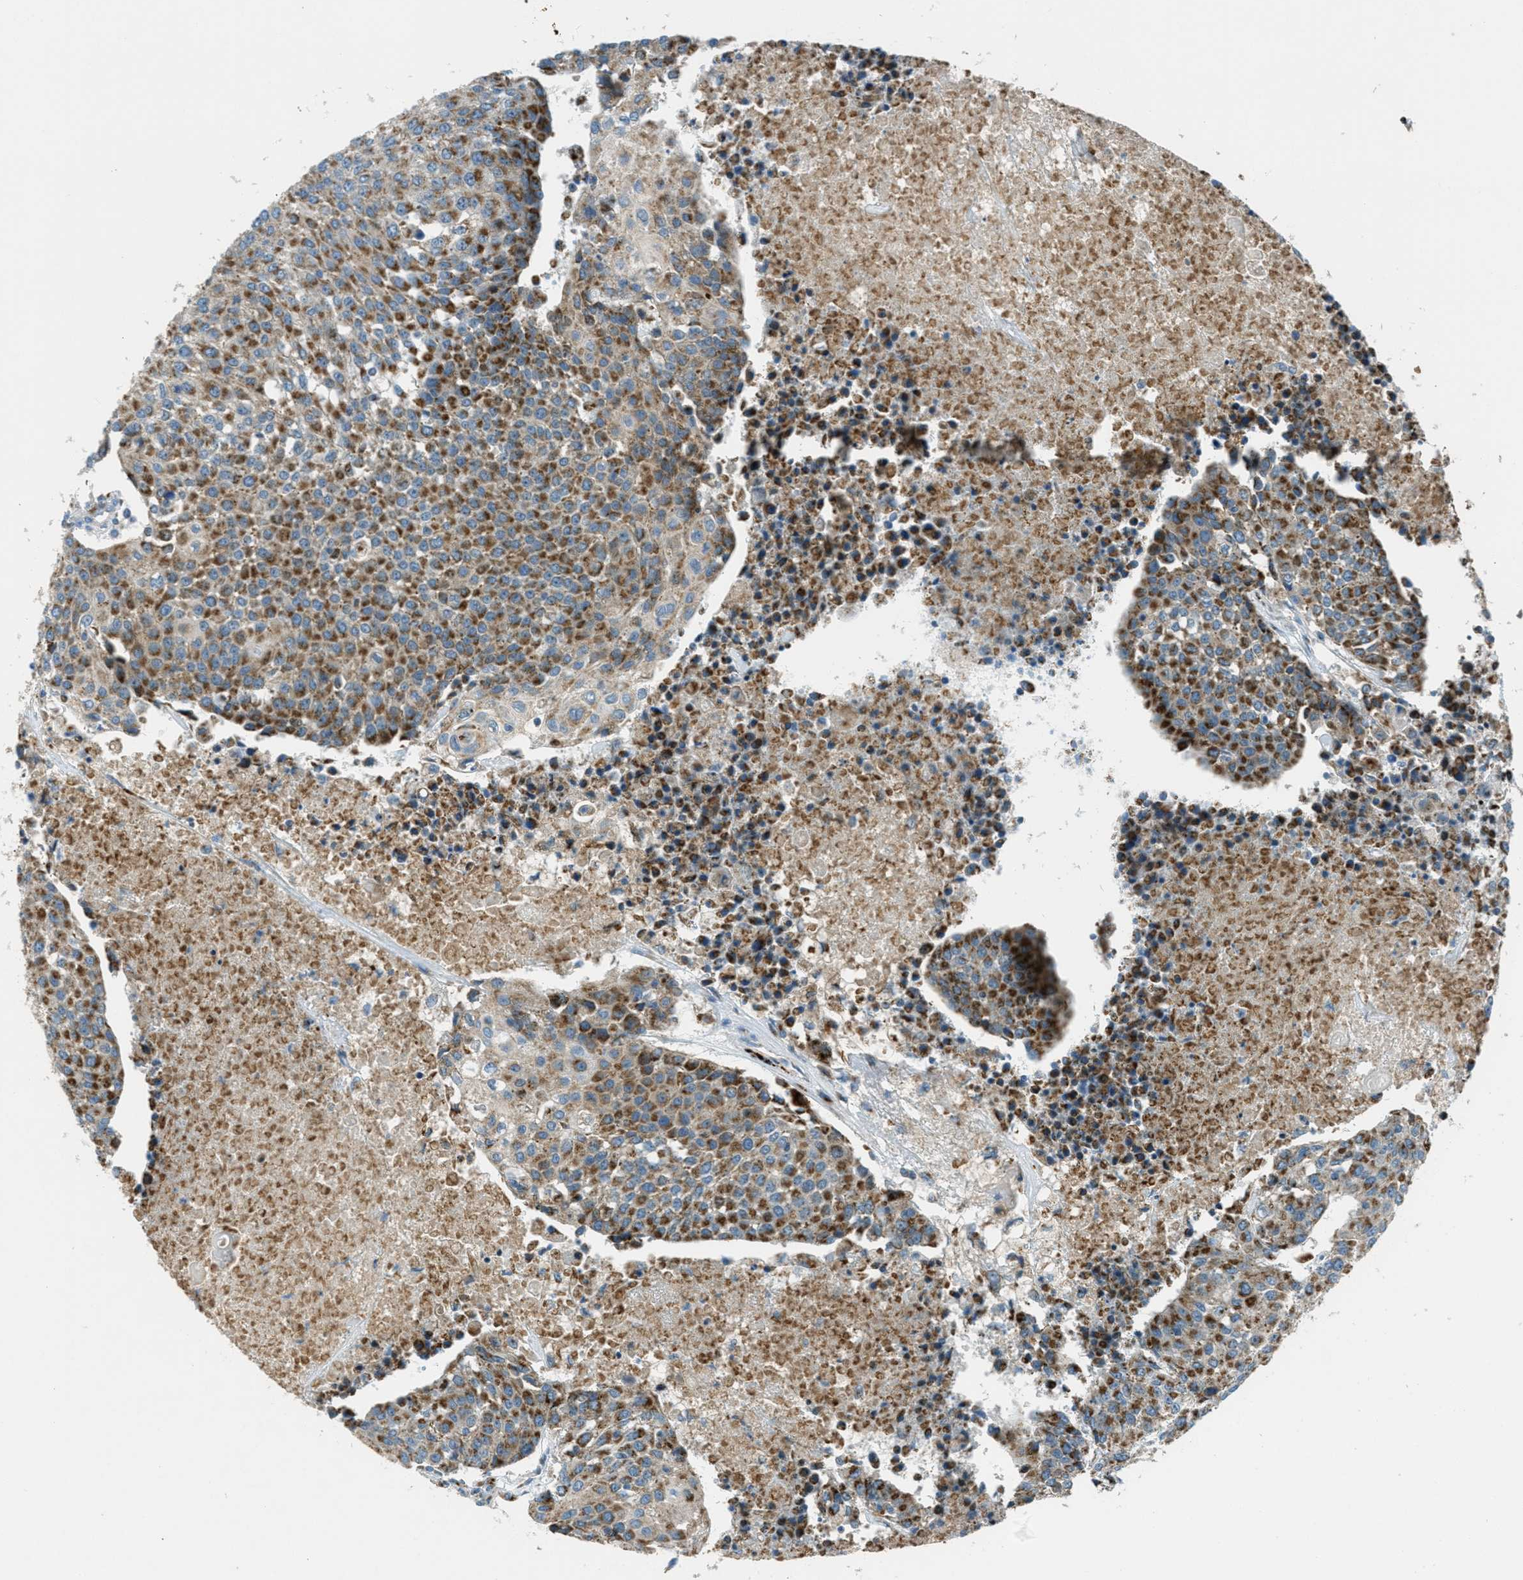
{"staining": {"intensity": "moderate", "quantity": ">75%", "location": "cytoplasmic/membranous"}, "tissue": "urothelial cancer", "cell_type": "Tumor cells", "image_type": "cancer", "snomed": [{"axis": "morphology", "description": "Urothelial carcinoma, High grade"}, {"axis": "topography", "description": "Urinary bladder"}], "caption": "High-magnification brightfield microscopy of urothelial carcinoma (high-grade) stained with DAB (brown) and counterstained with hematoxylin (blue). tumor cells exhibit moderate cytoplasmic/membranous positivity is present in approximately>75% of cells. Nuclei are stained in blue.", "gene": "BCKDK", "patient": {"sex": "female", "age": 85}}